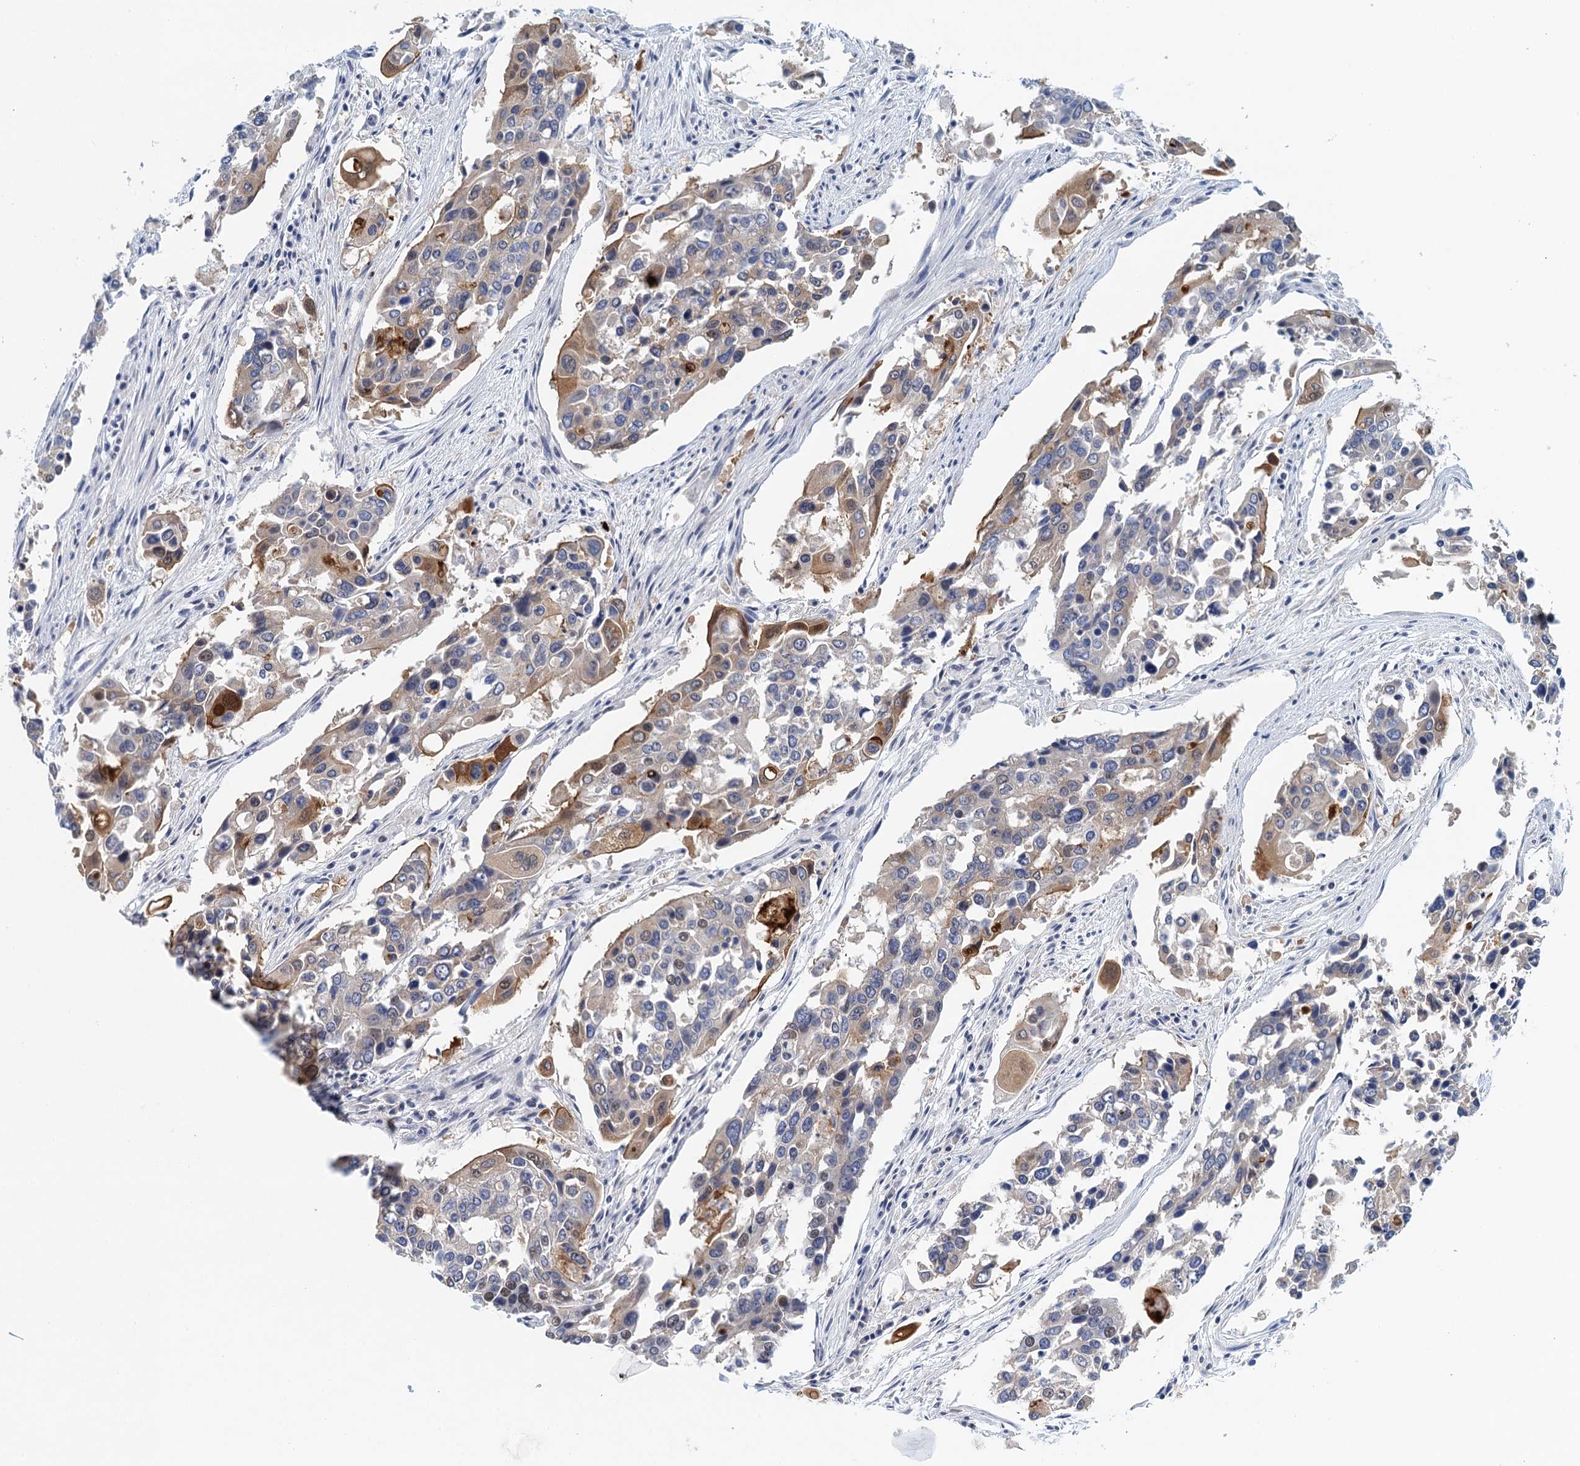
{"staining": {"intensity": "moderate", "quantity": "<25%", "location": "cytoplasmic/membranous,nuclear"}, "tissue": "colorectal cancer", "cell_type": "Tumor cells", "image_type": "cancer", "snomed": [{"axis": "morphology", "description": "Adenocarcinoma, NOS"}, {"axis": "topography", "description": "Colon"}], "caption": "A low amount of moderate cytoplasmic/membranous and nuclear staining is appreciated in approximately <25% of tumor cells in colorectal adenocarcinoma tissue.", "gene": "EPS8L1", "patient": {"sex": "male", "age": 77}}